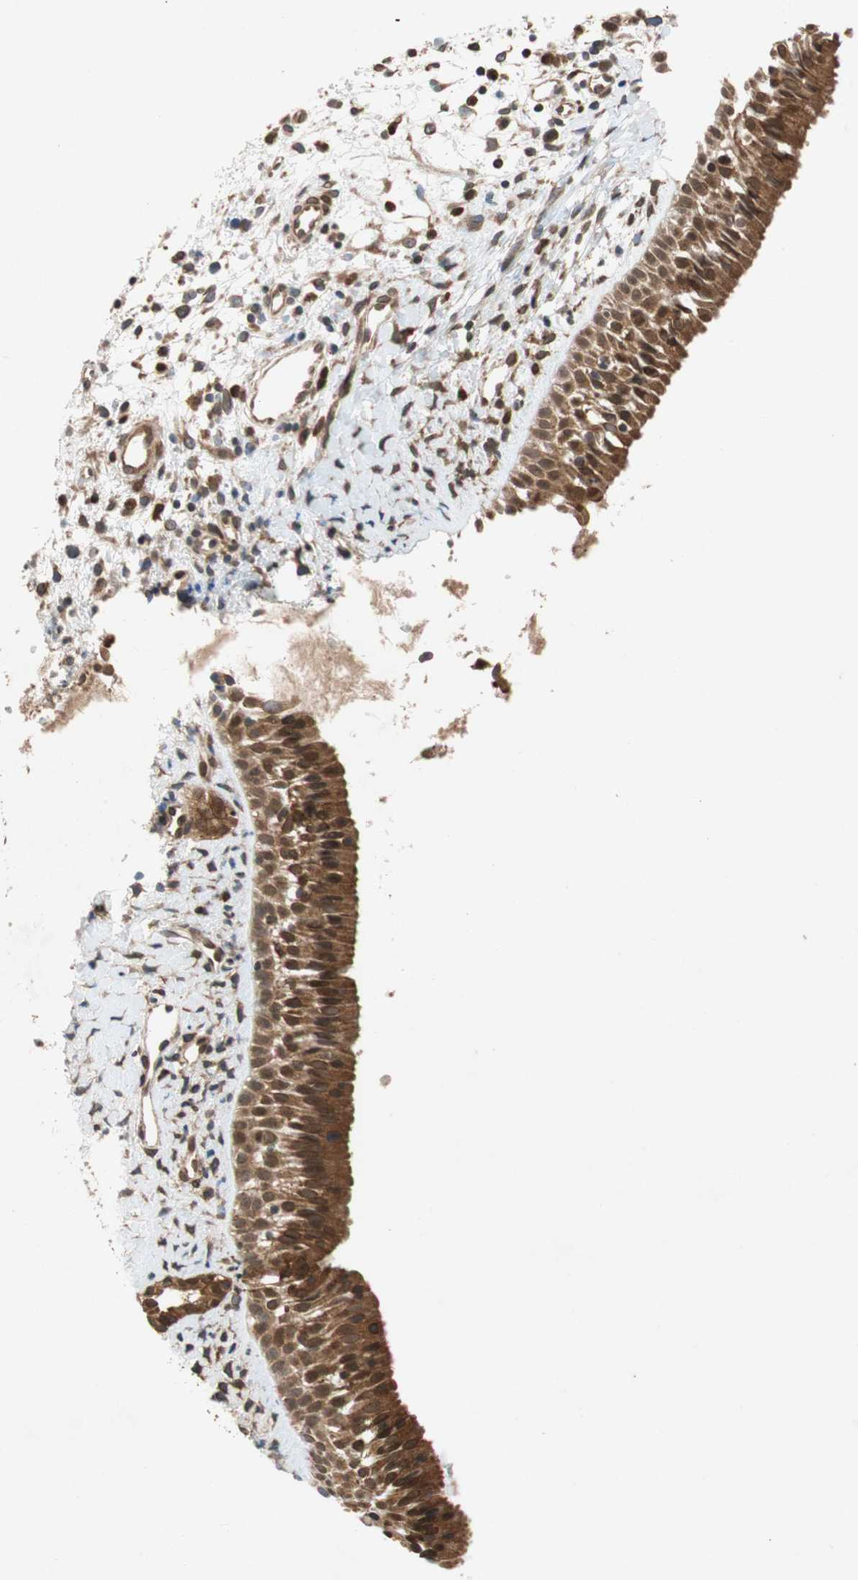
{"staining": {"intensity": "strong", "quantity": ">75%", "location": "cytoplasmic/membranous,nuclear"}, "tissue": "nasopharynx", "cell_type": "Respiratory epithelial cells", "image_type": "normal", "snomed": [{"axis": "morphology", "description": "Normal tissue, NOS"}, {"axis": "topography", "description": "Nasopharynx"}], "caption": "A brown stain labels strong cytoplasmic/membranous,nuclear staining of a protein in respiratory epithelial cells of normal human nasopharynx. (DAB (3,3'-diaminobenzidine) = brown stain, brightfield microscopy at high magnification).", "gene": "AUP1", "patient": {"sex": "male", "age": 22}}